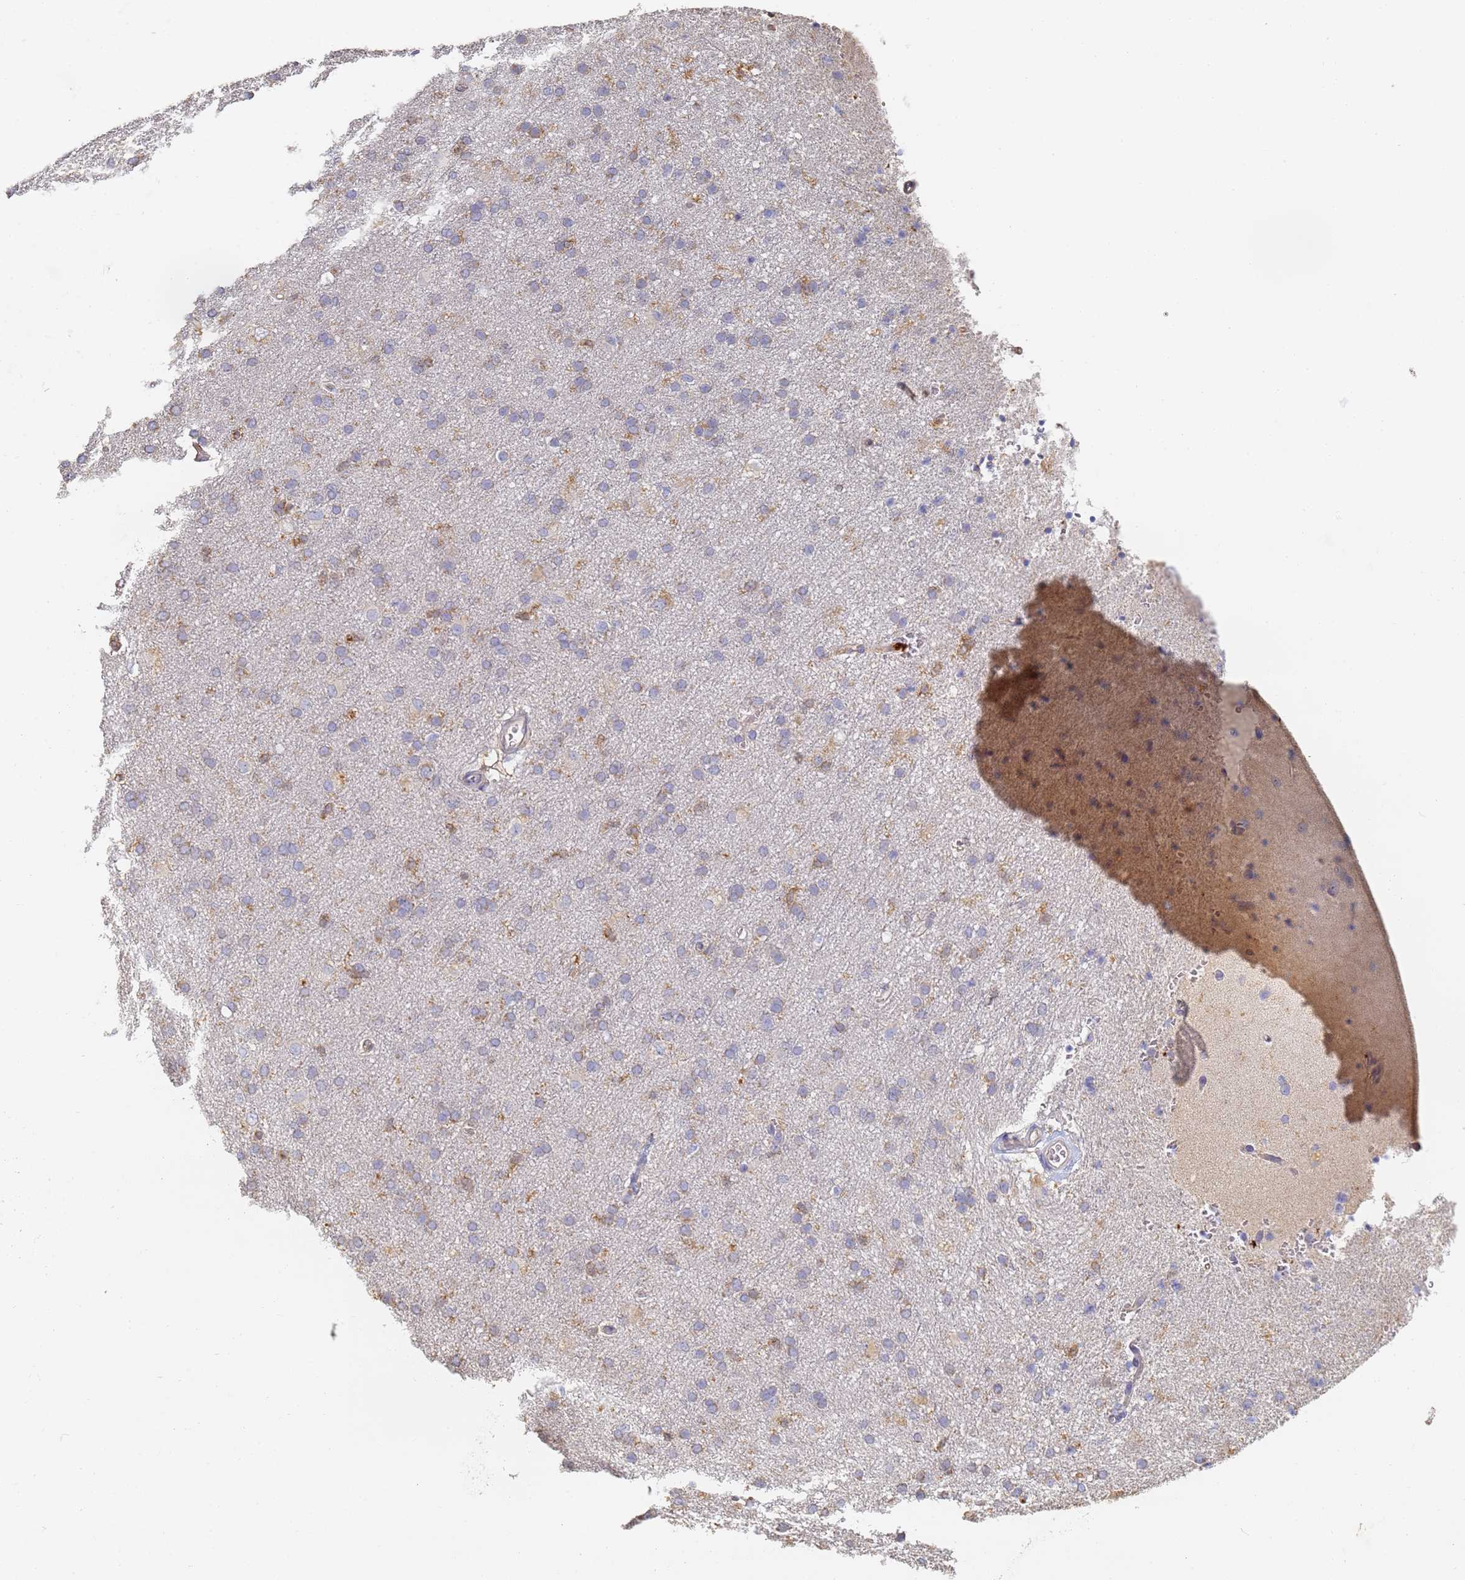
{"staining": {"intensity": "negative", "quantity": "none", "location": "none"}, "tissue": "cerebral cortex", "cell_type": "Endothelial cells", "image_type": "normal", "snomed": [{"axis": "morphology", "description": "Normal tissue, NOS"}, {"axis": "topography", "description": "Cerebral cortex"}], "caption": "Immunohistochemical staining of normal human cerebral cortex exhibits no significant positivity in endothelial cells.", "gene": "BIN2", "patient": {"sex": "male", "age": 62}}